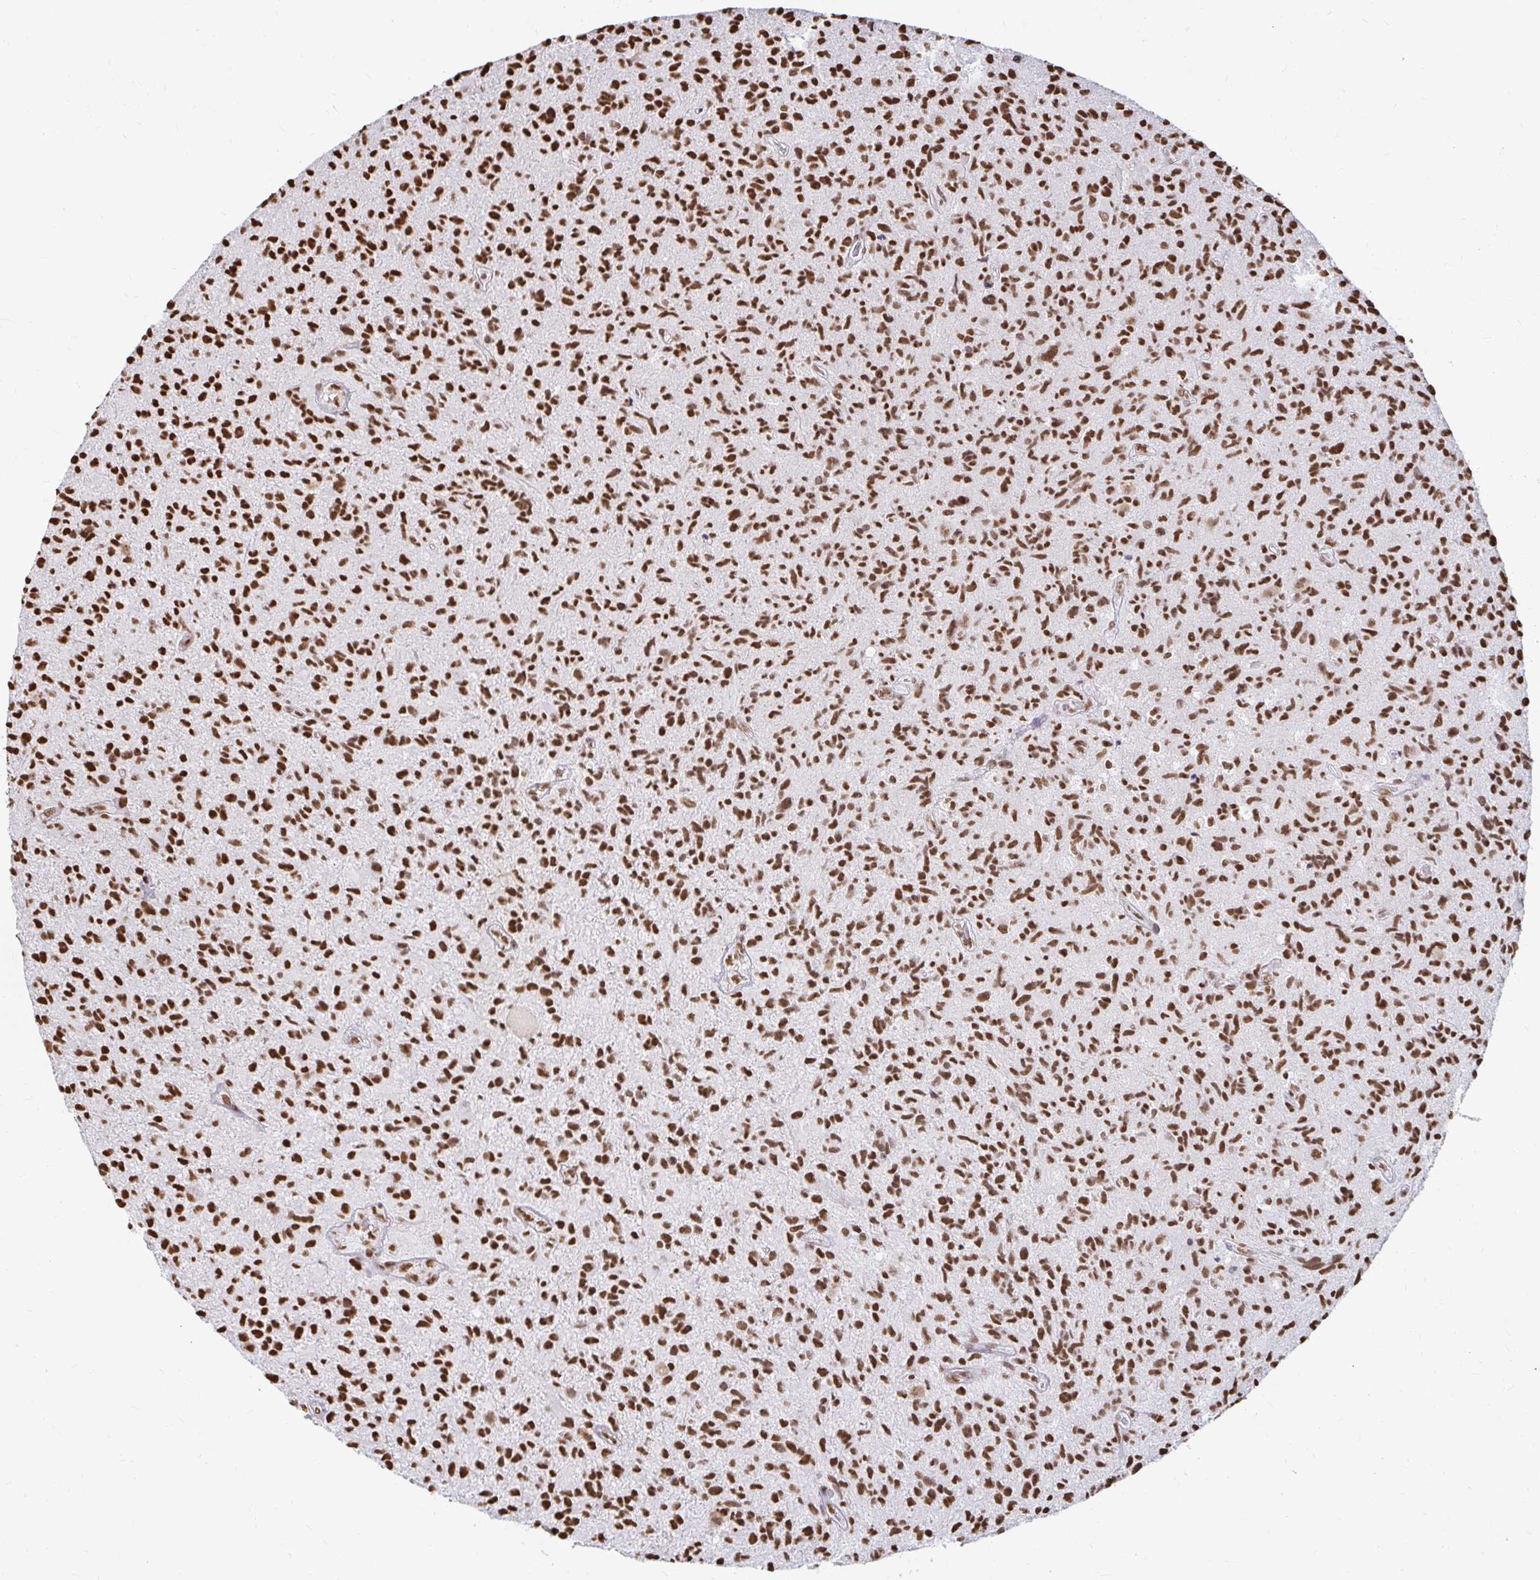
{"staining": {"intensity": "strong", "quantity": ">75%", "location": "nuclear"}, "tissue": "glioma", "cell_type": "Tumor cells", "image_type": "cancer", "snomed": [{"axis": "morphology", "description": "Glioma, malignant, High grade"}, {"axis": "topography", "description": "Brain"}], "caption": "There is high levels of strong nuclear staining in tumor cells of glioma, as demonstrated by immunohistochemical staining (brown color).", "gene": "HNRNPU", "patient": {"sex": "female", "age": 70}}